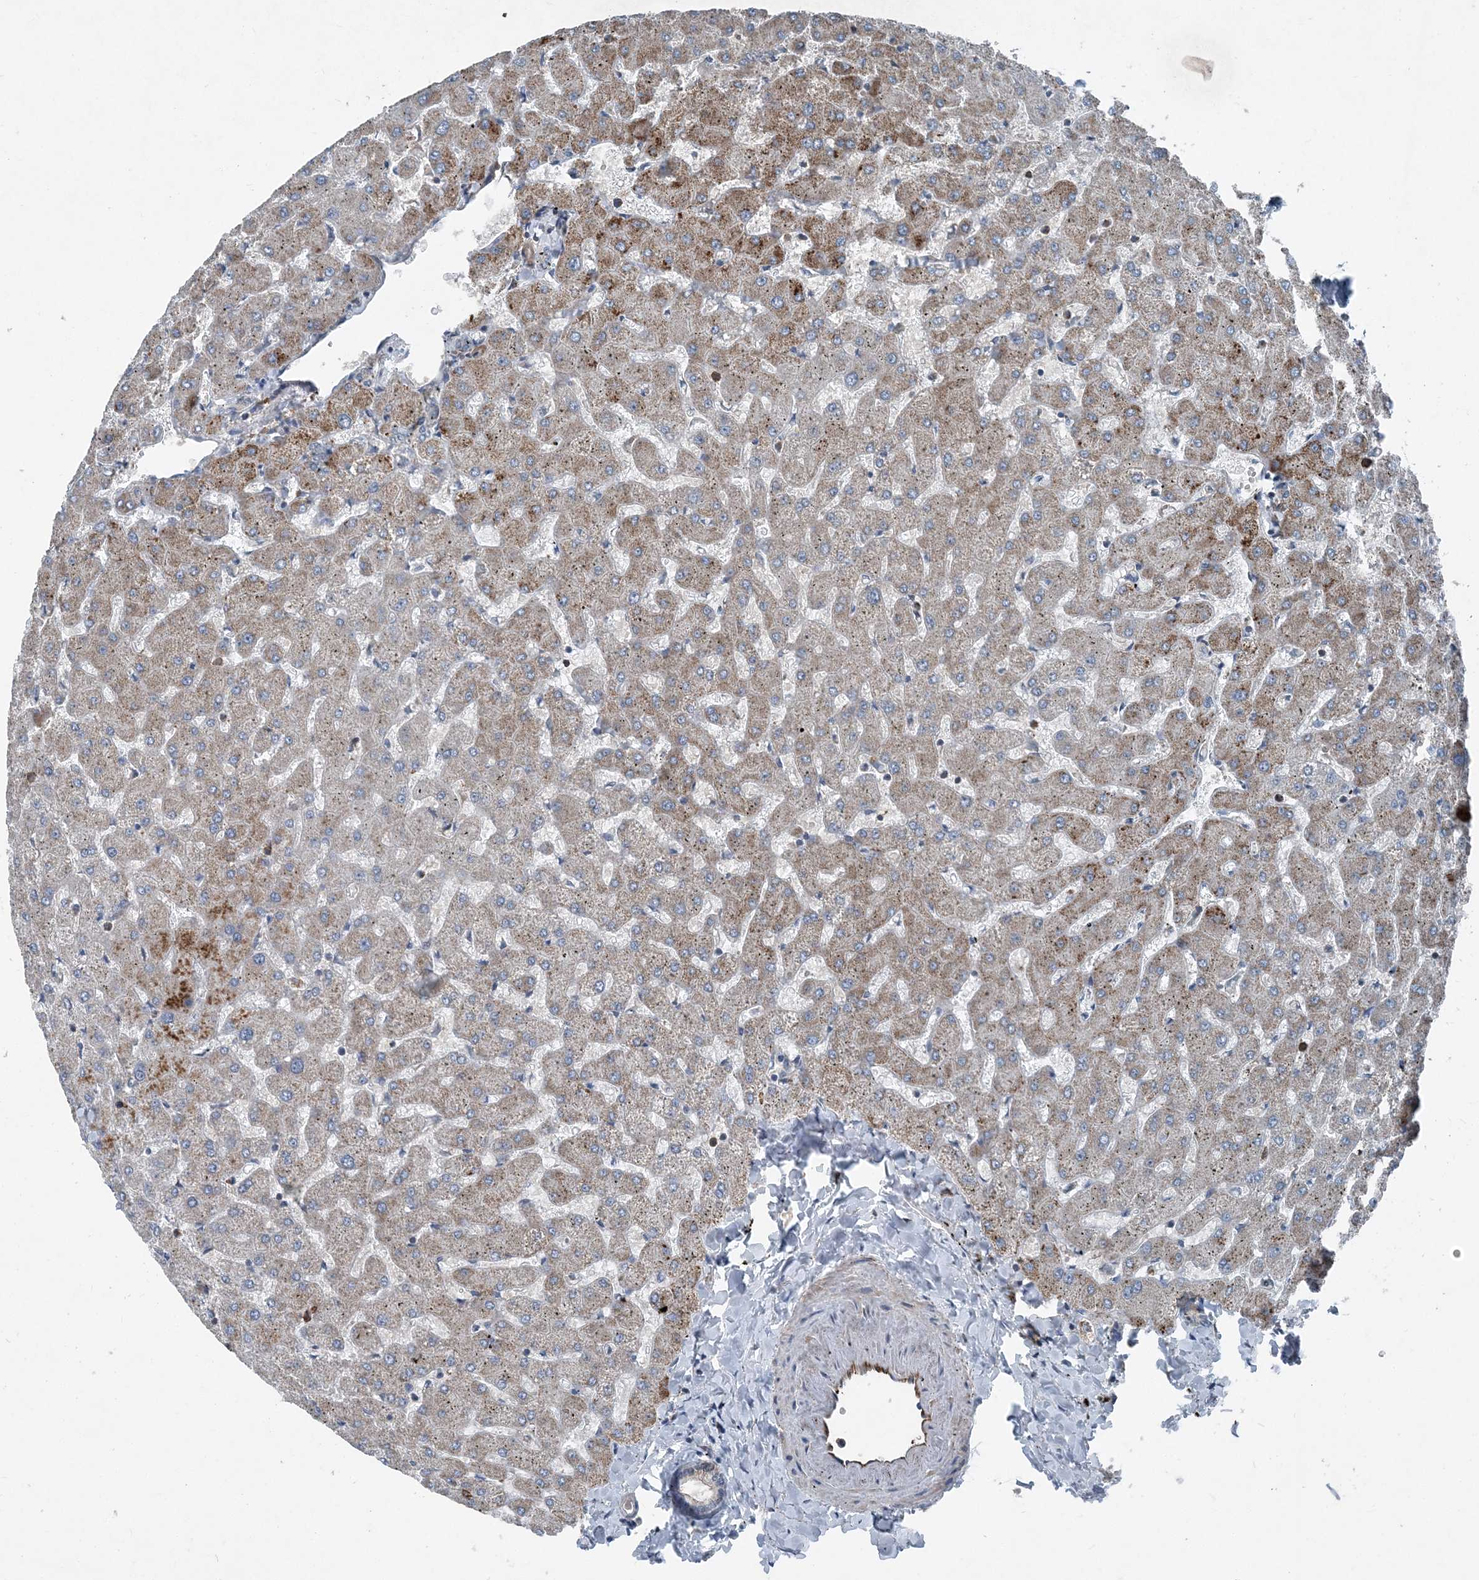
{"staining": {"intensity": "negative", "quantity": "none", "location": "none"}, "tissue": "liver", "cell_type": "Cholangiocytes", "image_type": "normal", "snomed": [{"axis": "morphology", "description": "Normal tissue, NOS"}, {"axis": "topography", "description": "Liver"}], "caption": "Liver was stained to show a protein in brown. There is no significant expression in cholangiocytes. (Brightfield microscopy of DAB (3,3'-diaminobenzidine) IHC at high magnification).", "gene": "DGUOK", "patient": {"sex": "female", "age": 63}}